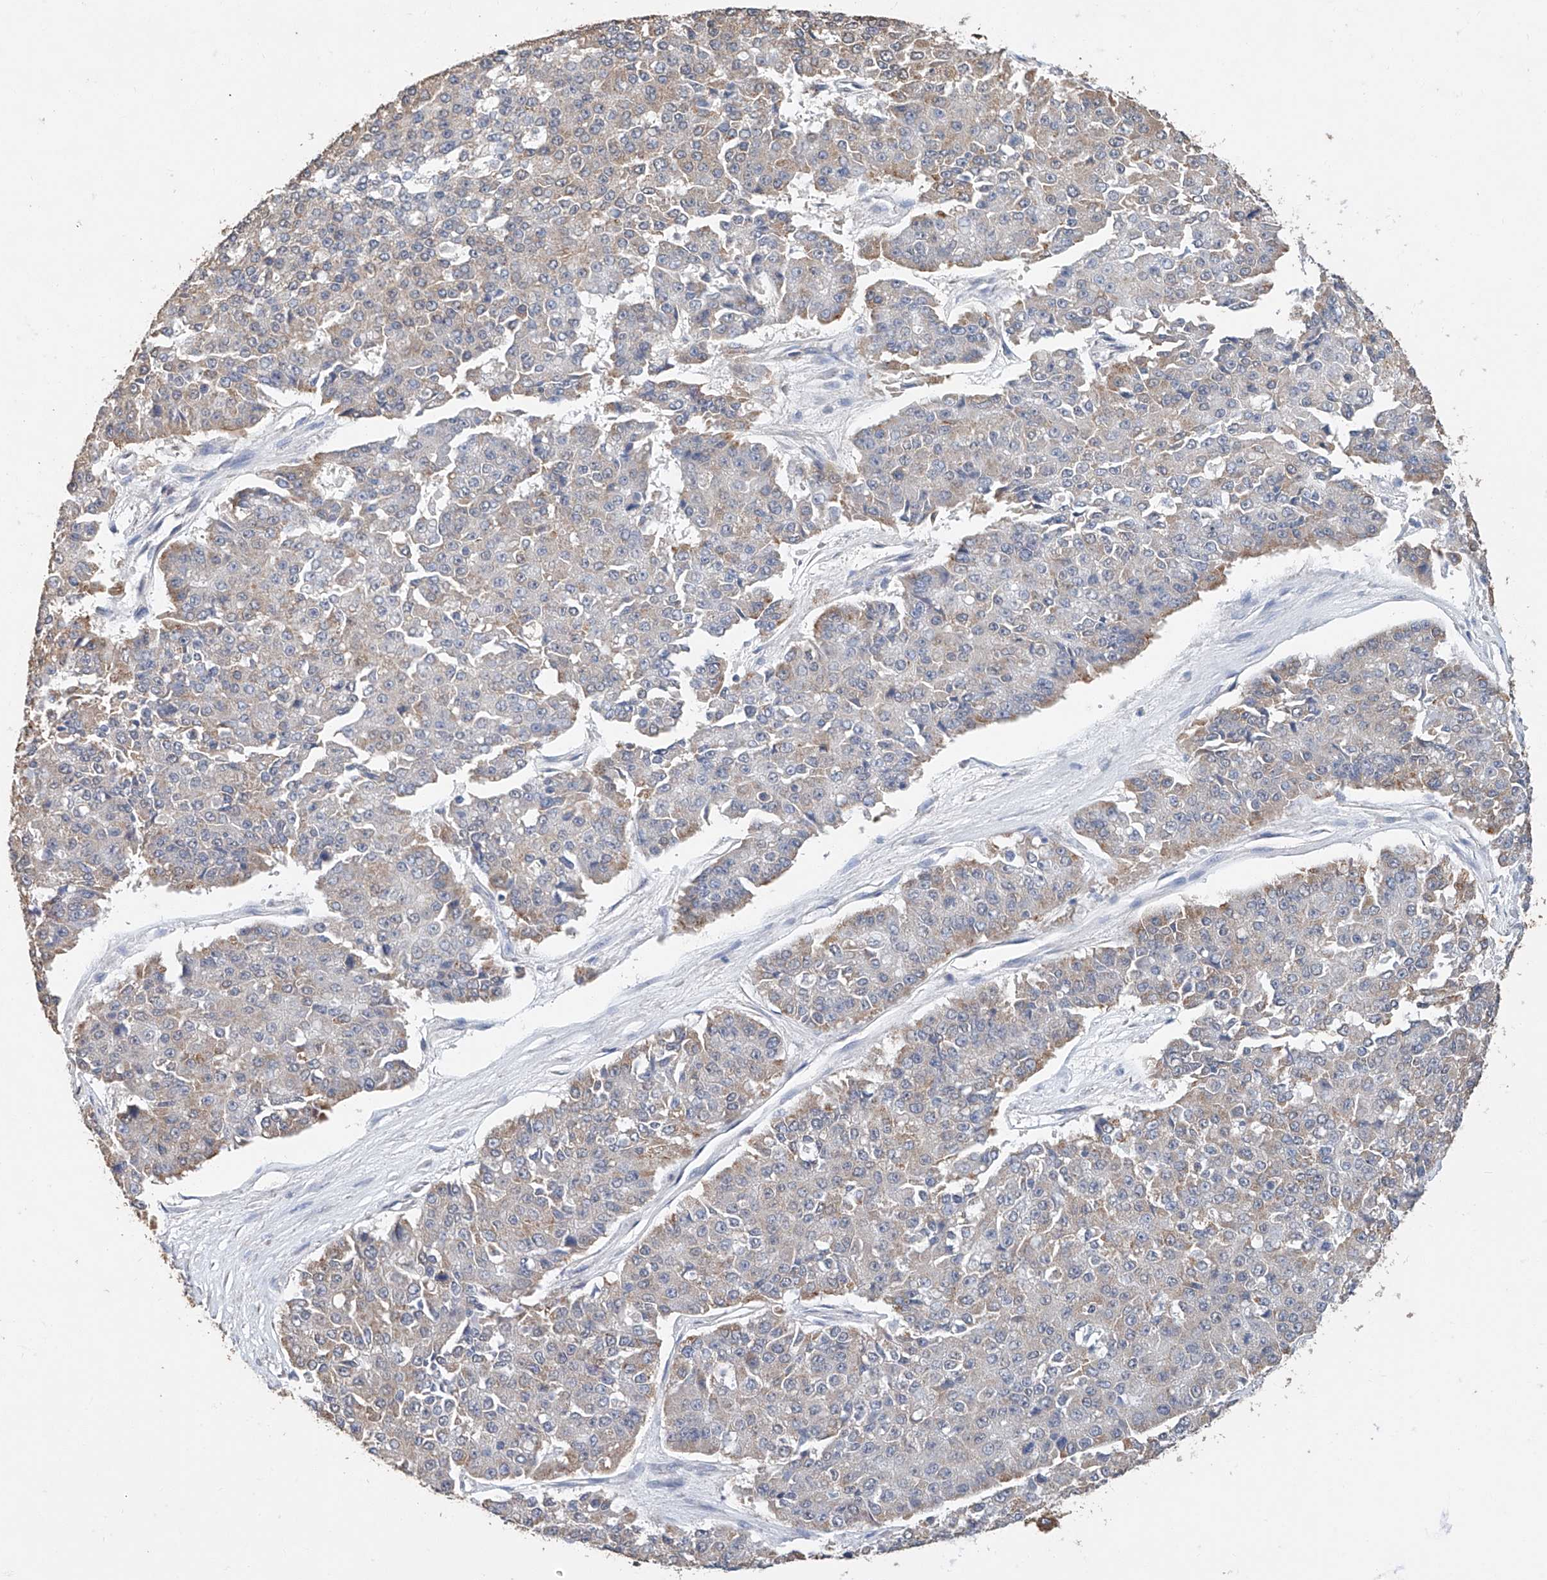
{"staining": {"intensity": "weak", "quantity": "25%-75%", "location": "cytoplasmic/membranous"}, "tissue": "pancreatic cancer", "cell_type": "Tumor cells", "image_type": "cancer", "snomed": [{"axis": "morphology", "description": "Adenocarcinoma, NOS"}, {"axis": "topography", "description": "Pancreas"}], "caption": "Weak cytoplasmic/membranous staining for a protein is seen in approximately 25%-75% of tumor cells of pancreatic adenocarcinoma using immunohistochemistry (IHC).", "gene": "CERS4", "patient": {"sex": "male", "age": 50}}